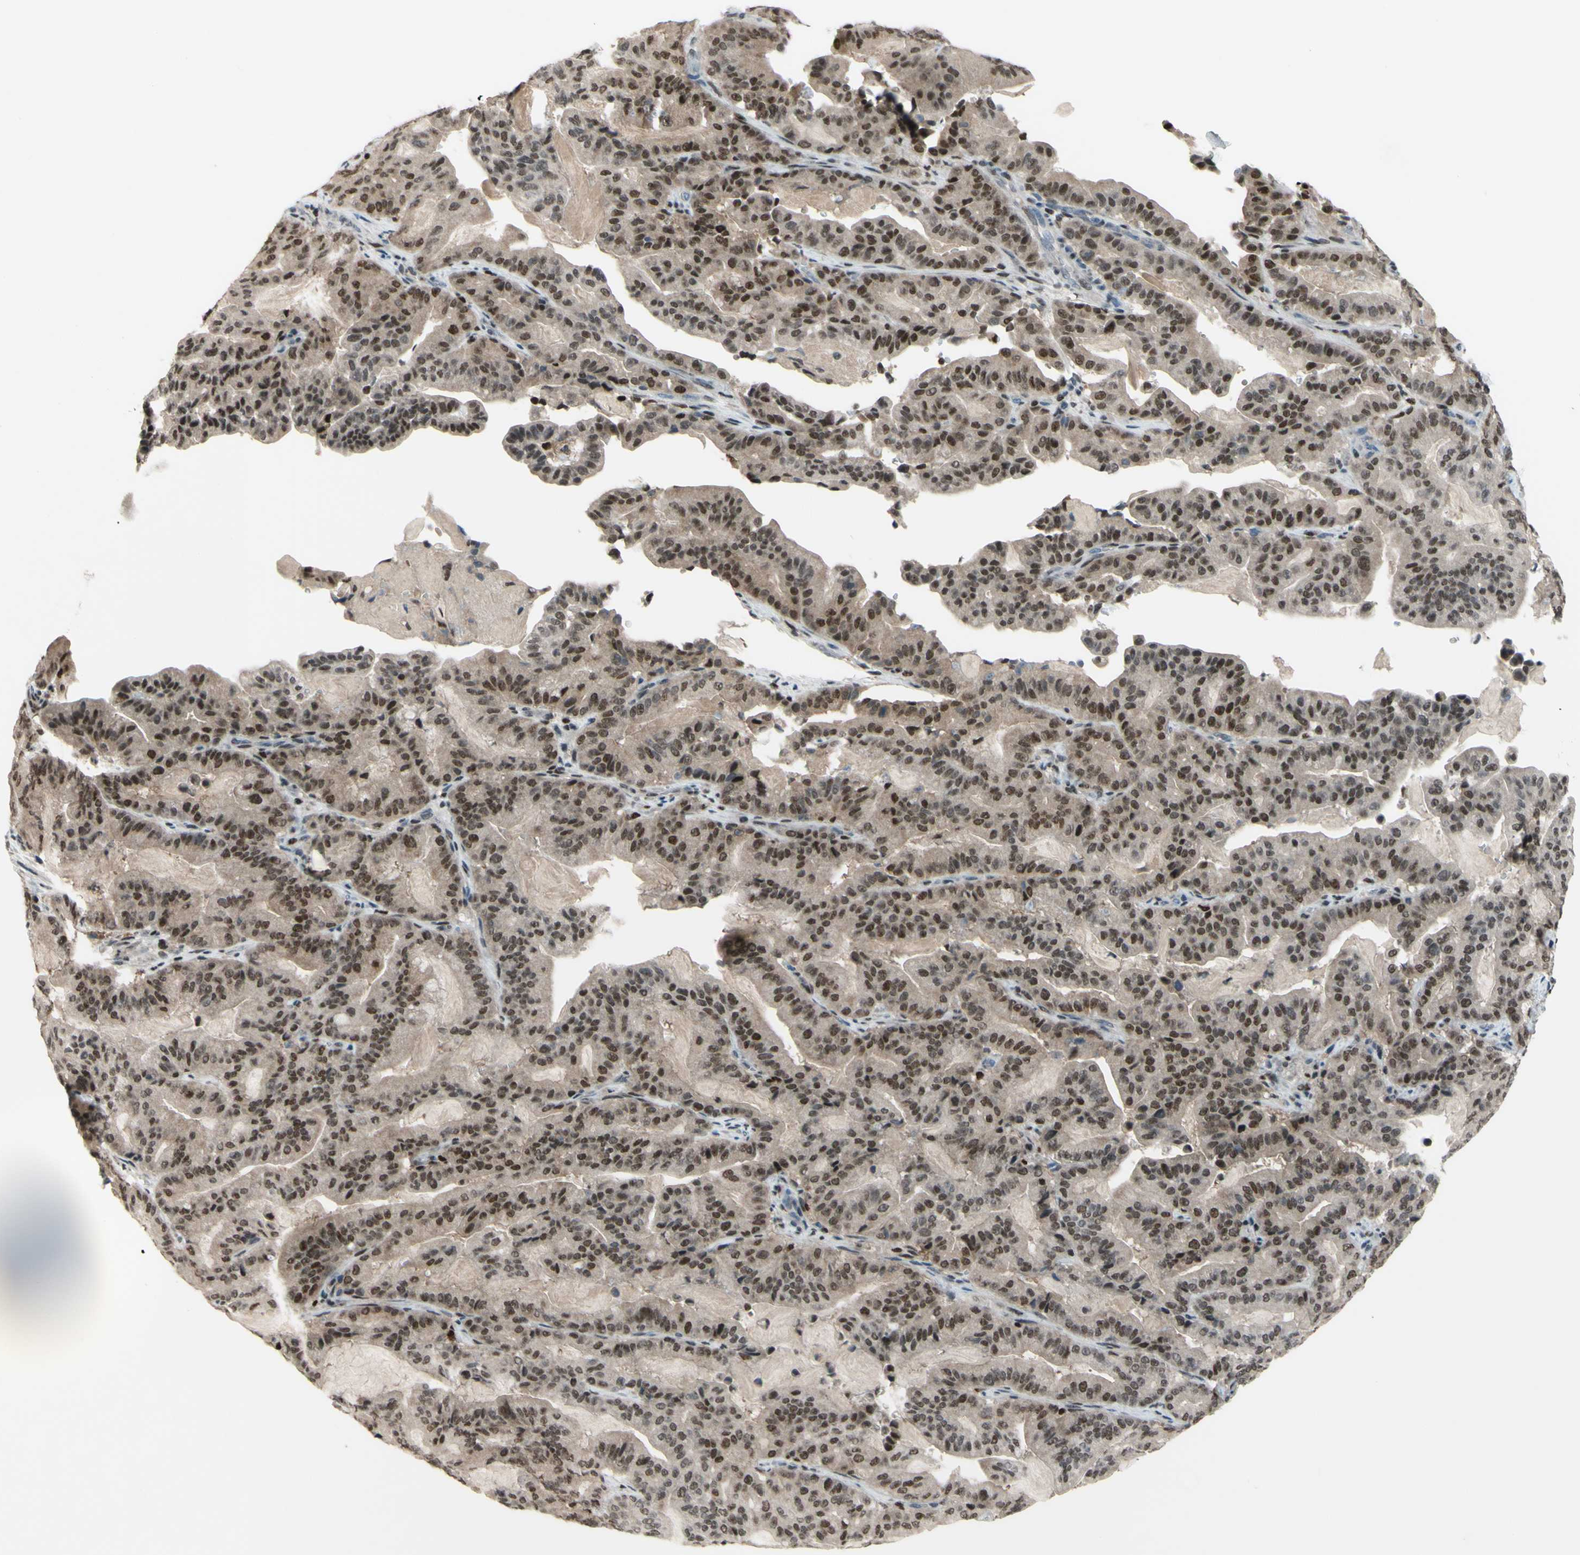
{"staining": {"intensity": "moderate", "quantity": ">75%", "location": "cytoplasmic/membranous,nuclear"}, "tissue": "pancreatic cancer", "cell_type": "Tumor cells", "image_type": "cancer", "snomed": [{"axis": "morphology", "description": "Adenocarcinoma, NOS"}, {"axis": "topography", "description": "Pancreas"}], "caption": "Human pancreatic cancer stained with a protein marker displays moderate staining in tumor cells.", "gene": "FKBP5", "patient": {"sex": "male", "age": 63}}